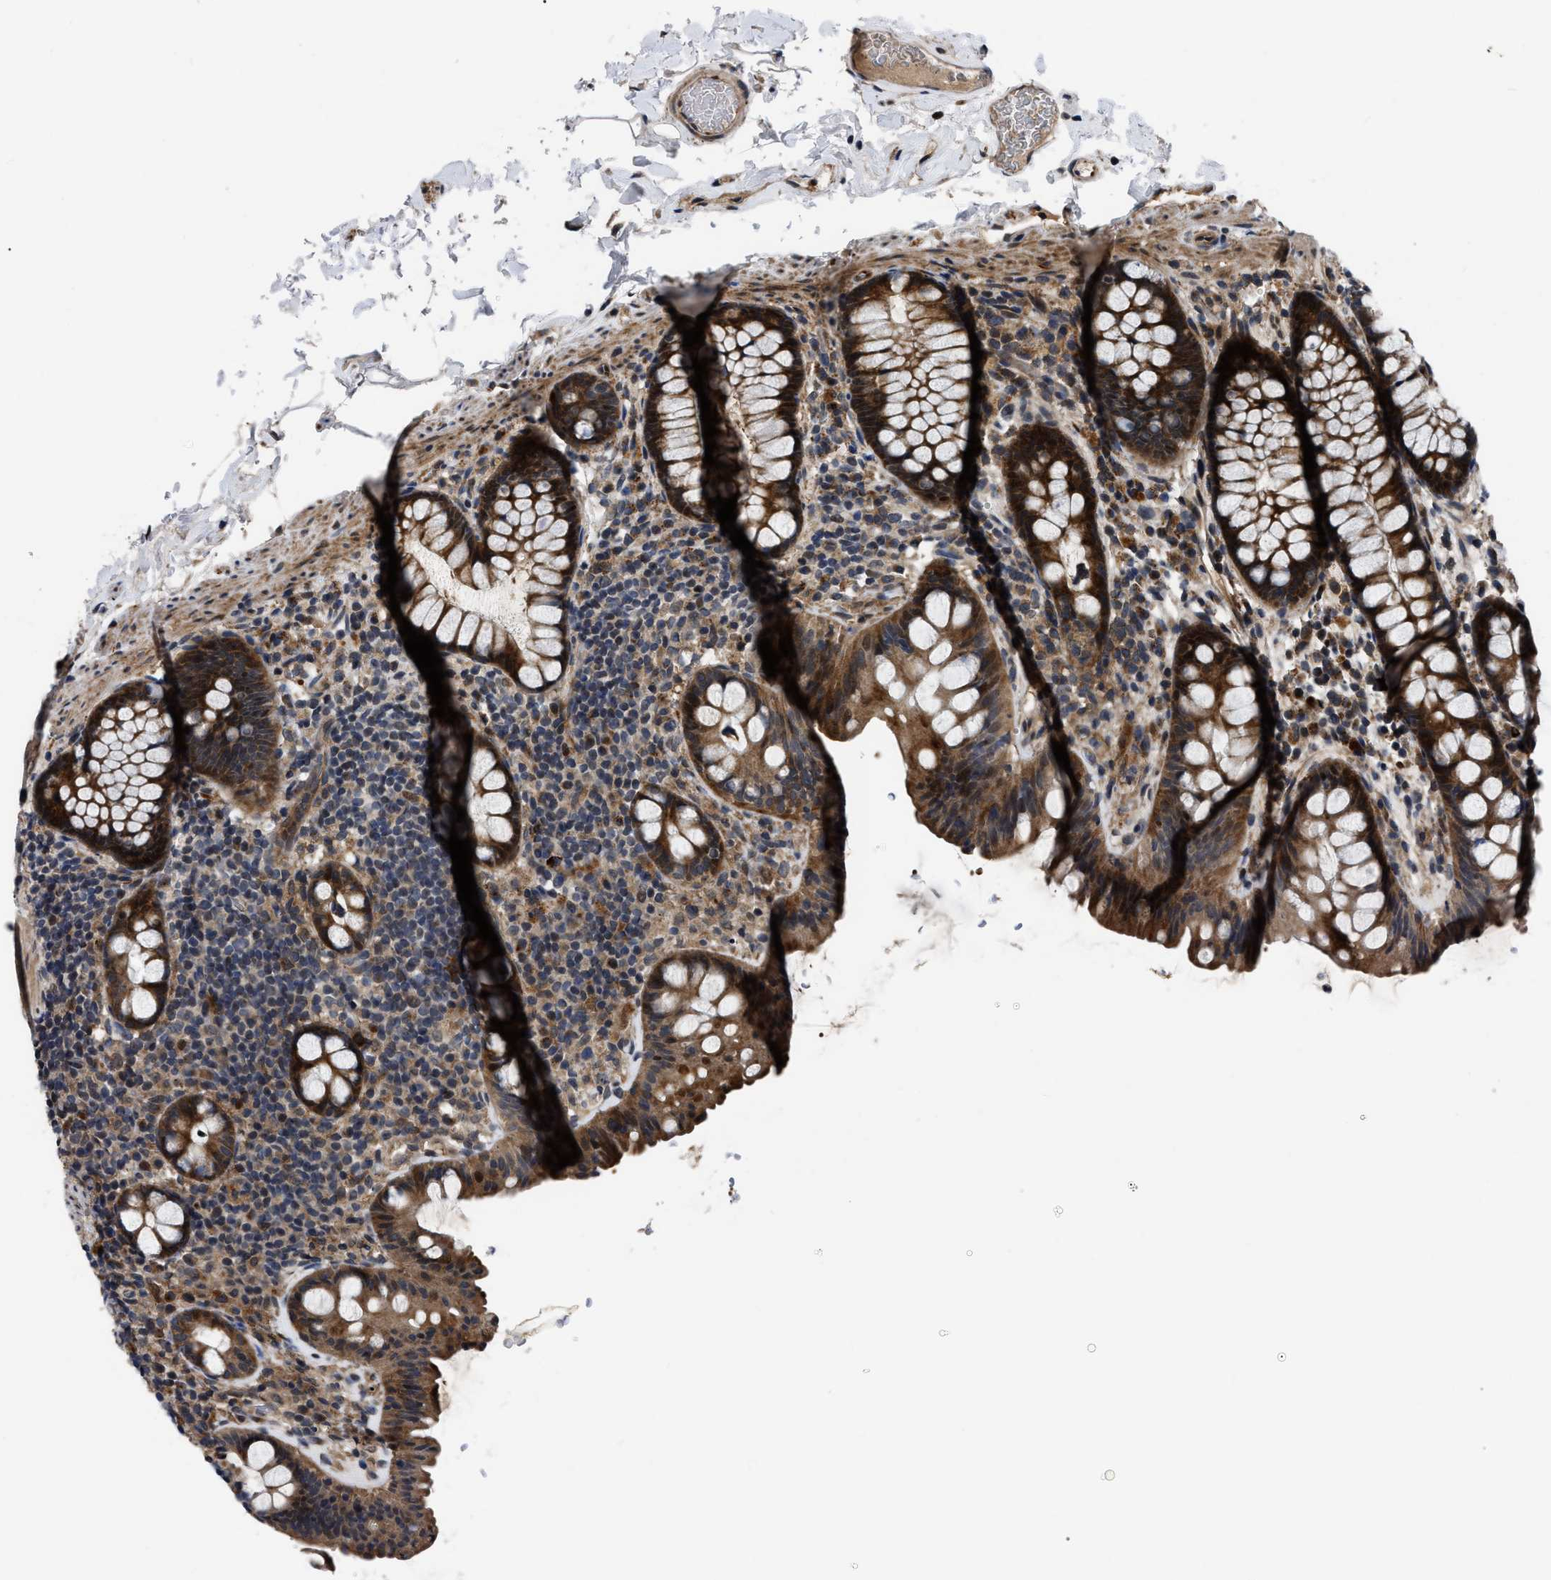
{"staining": {"intensity": "strong", "quantity": ">75%", "location": "cytoplasmic/membranous"}, "tissue": "colon", "cell_type": "Endothelial cells", "image_type": "normal", "snomed": [{"axis": "morphology", "description": "Normal tissue, NOS"}, {"axis": "topography", "description": "Colon"}], "caption": "This image displays immunohistochemistry staining of normal colon, with high strong cytoplasmic/membranous expression in approximately >75% of endothelial cells.", "gene": "PPWD1", "patient": {"sex": "female", "age": 80}}